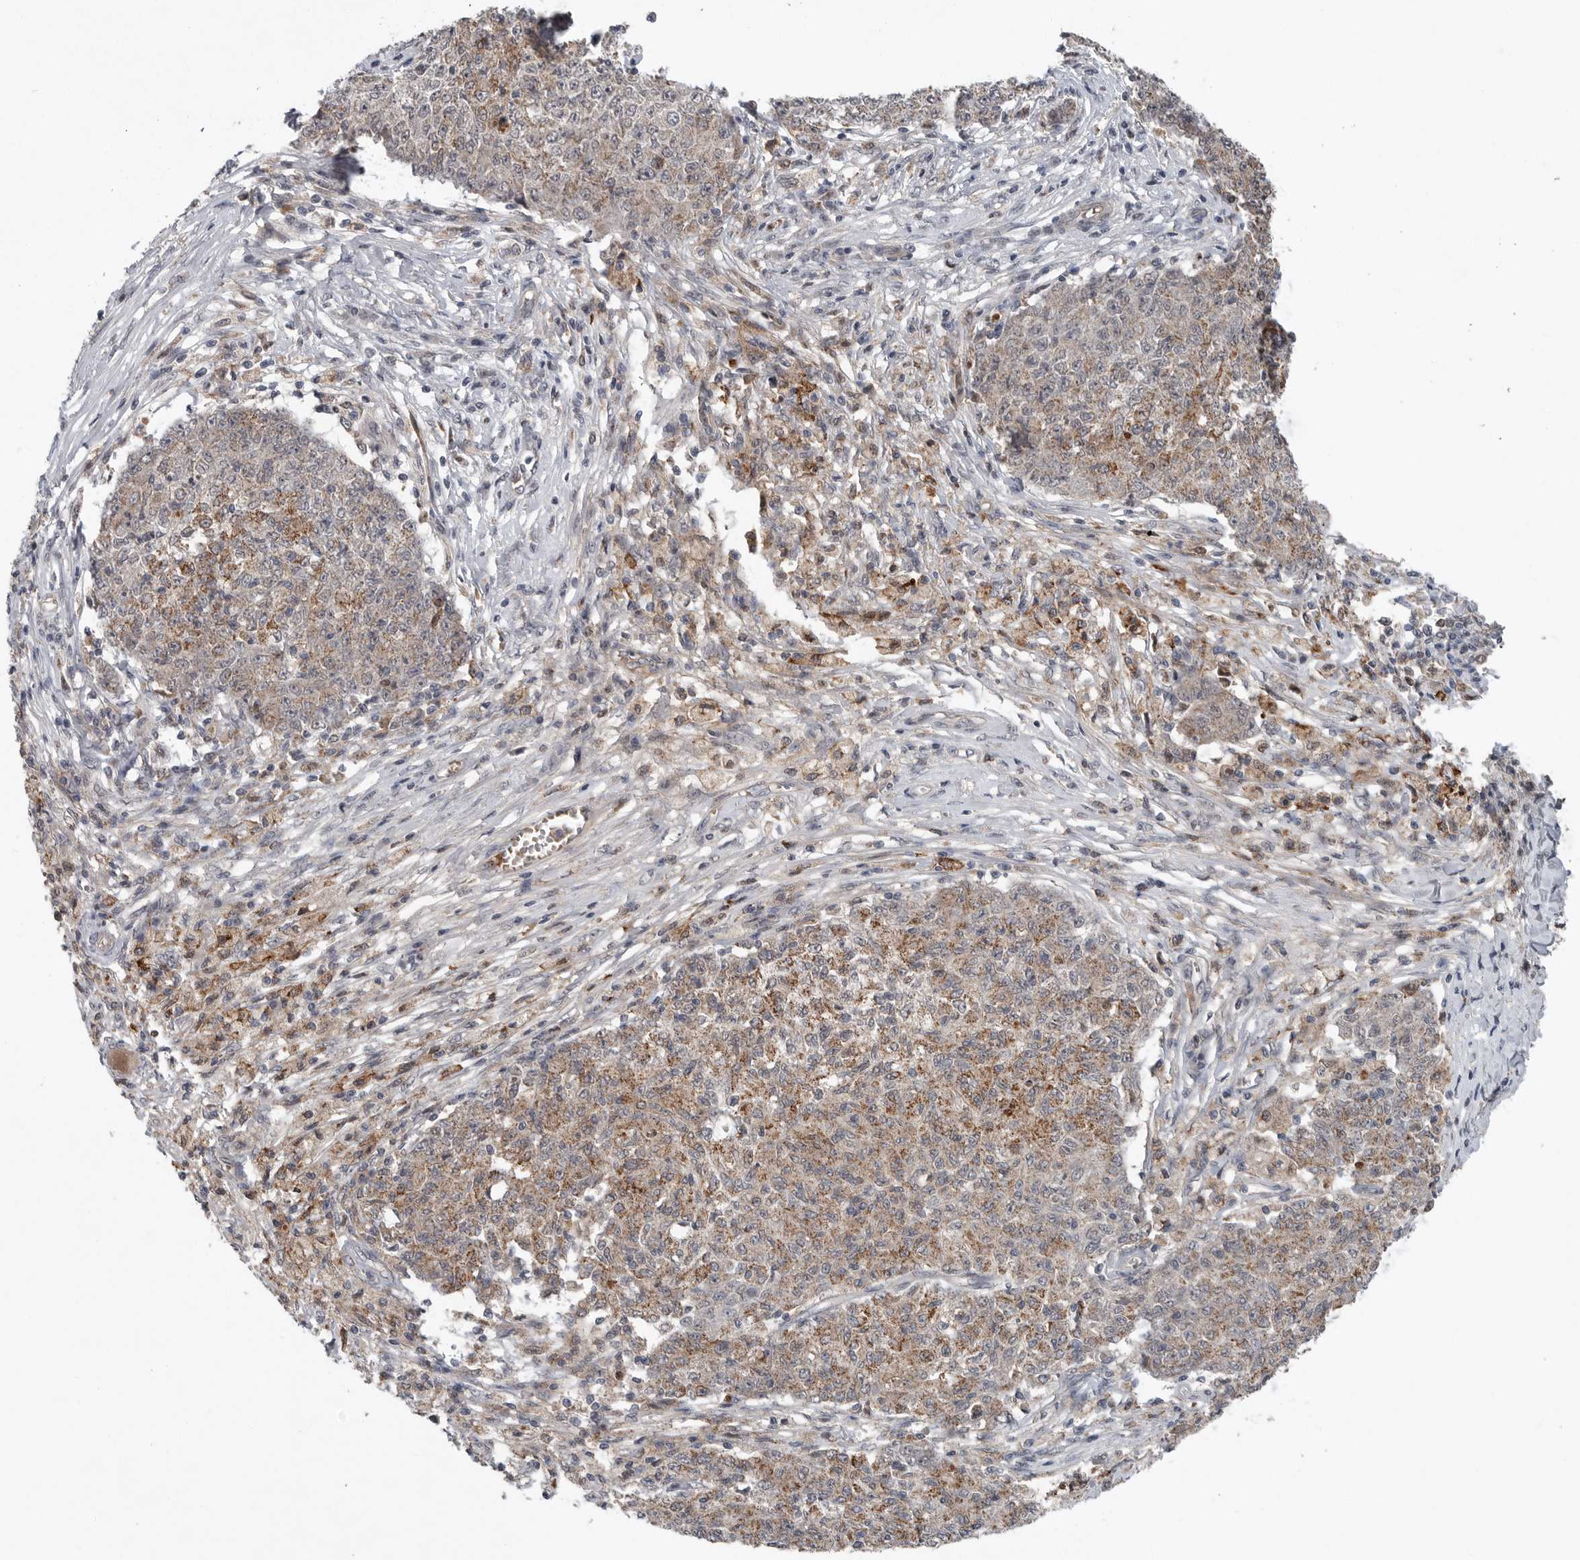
{"staining": {"intensity": "moderate", "quantity": "25%-75%", "location": "cytoplasmic/membranous"}, "tissue": "ovarian cancer", "cell_type": "Tumor cells", "image_type": "cancer", "snomed": [{"axis": "morphology", "description": "Carcinoma, endometroid"}, {"axis": "topography", "description": "Ovary"}], "caption": "A high-resolution image shows immunohistochemistry staining of ovarian cancer, which shows moderate cytoplasmic/membranous positivity in approximately 25%-75% of tumor cells. Using DAB (3,3'-diaminobenzidine) (brown) and hematoxylin (blue) stains, captured at high magnification using brightfield microscopy.", "gene": "SCP2", "patient": {"sex": "female", "age": 42}}